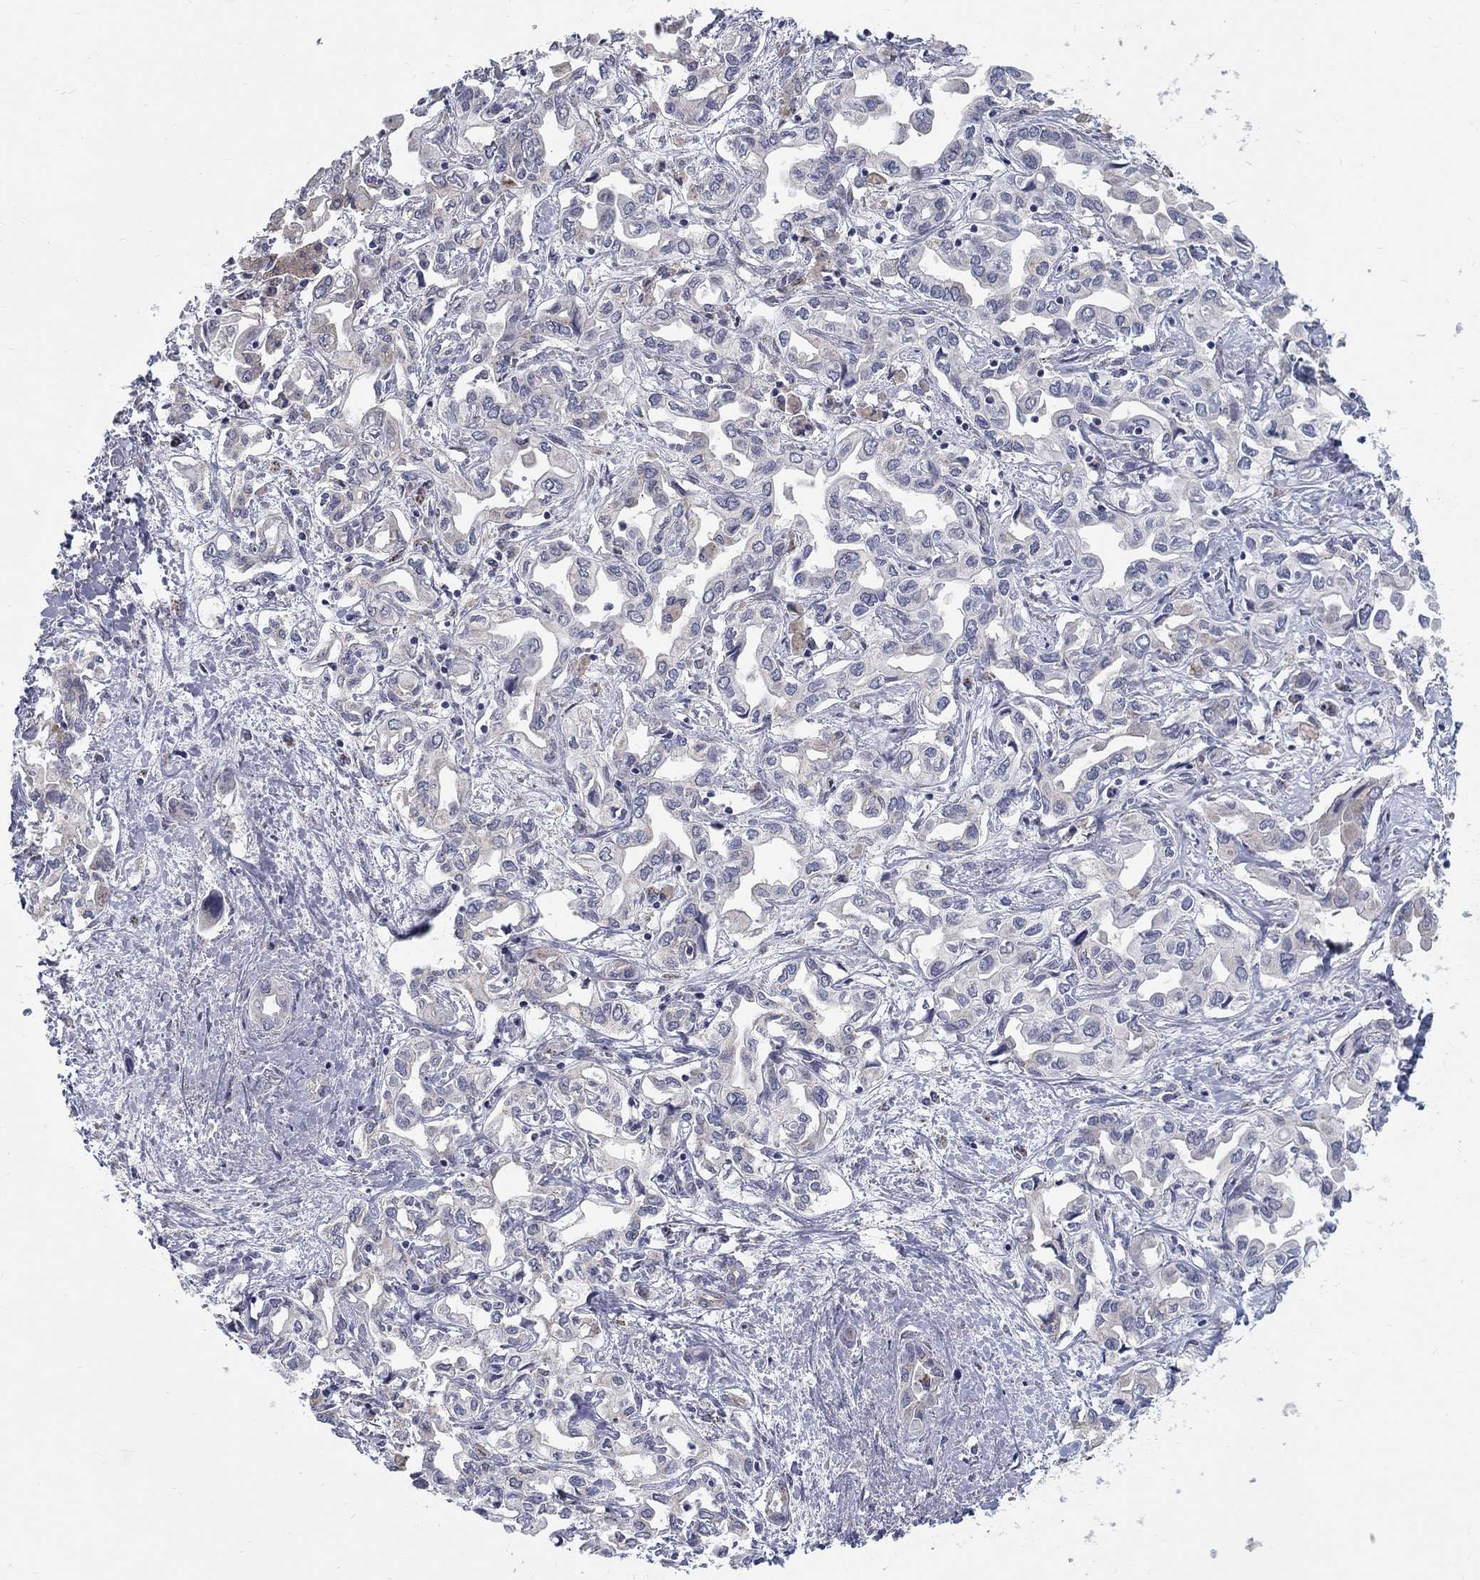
{"staining": {"intensity": "negative", "quantity": "none", "location": "none"}, "tissue": "liver cancer", "cell_type": "Tumor cells", "image_type": "cancer", "snomed": [{"axis": "morphology", "description": "Cholangiocarcinoma"}, {"axis": "topography", "description": "Liver"}], "caption": "DAB (3,3'-diaminobenzidine) immunohistochemical staining of liver cholangiocarcinoma displays no significant expression in tumor cells.", "gene": "PANK3", "patient": {"sex": "female", "age": 64}}